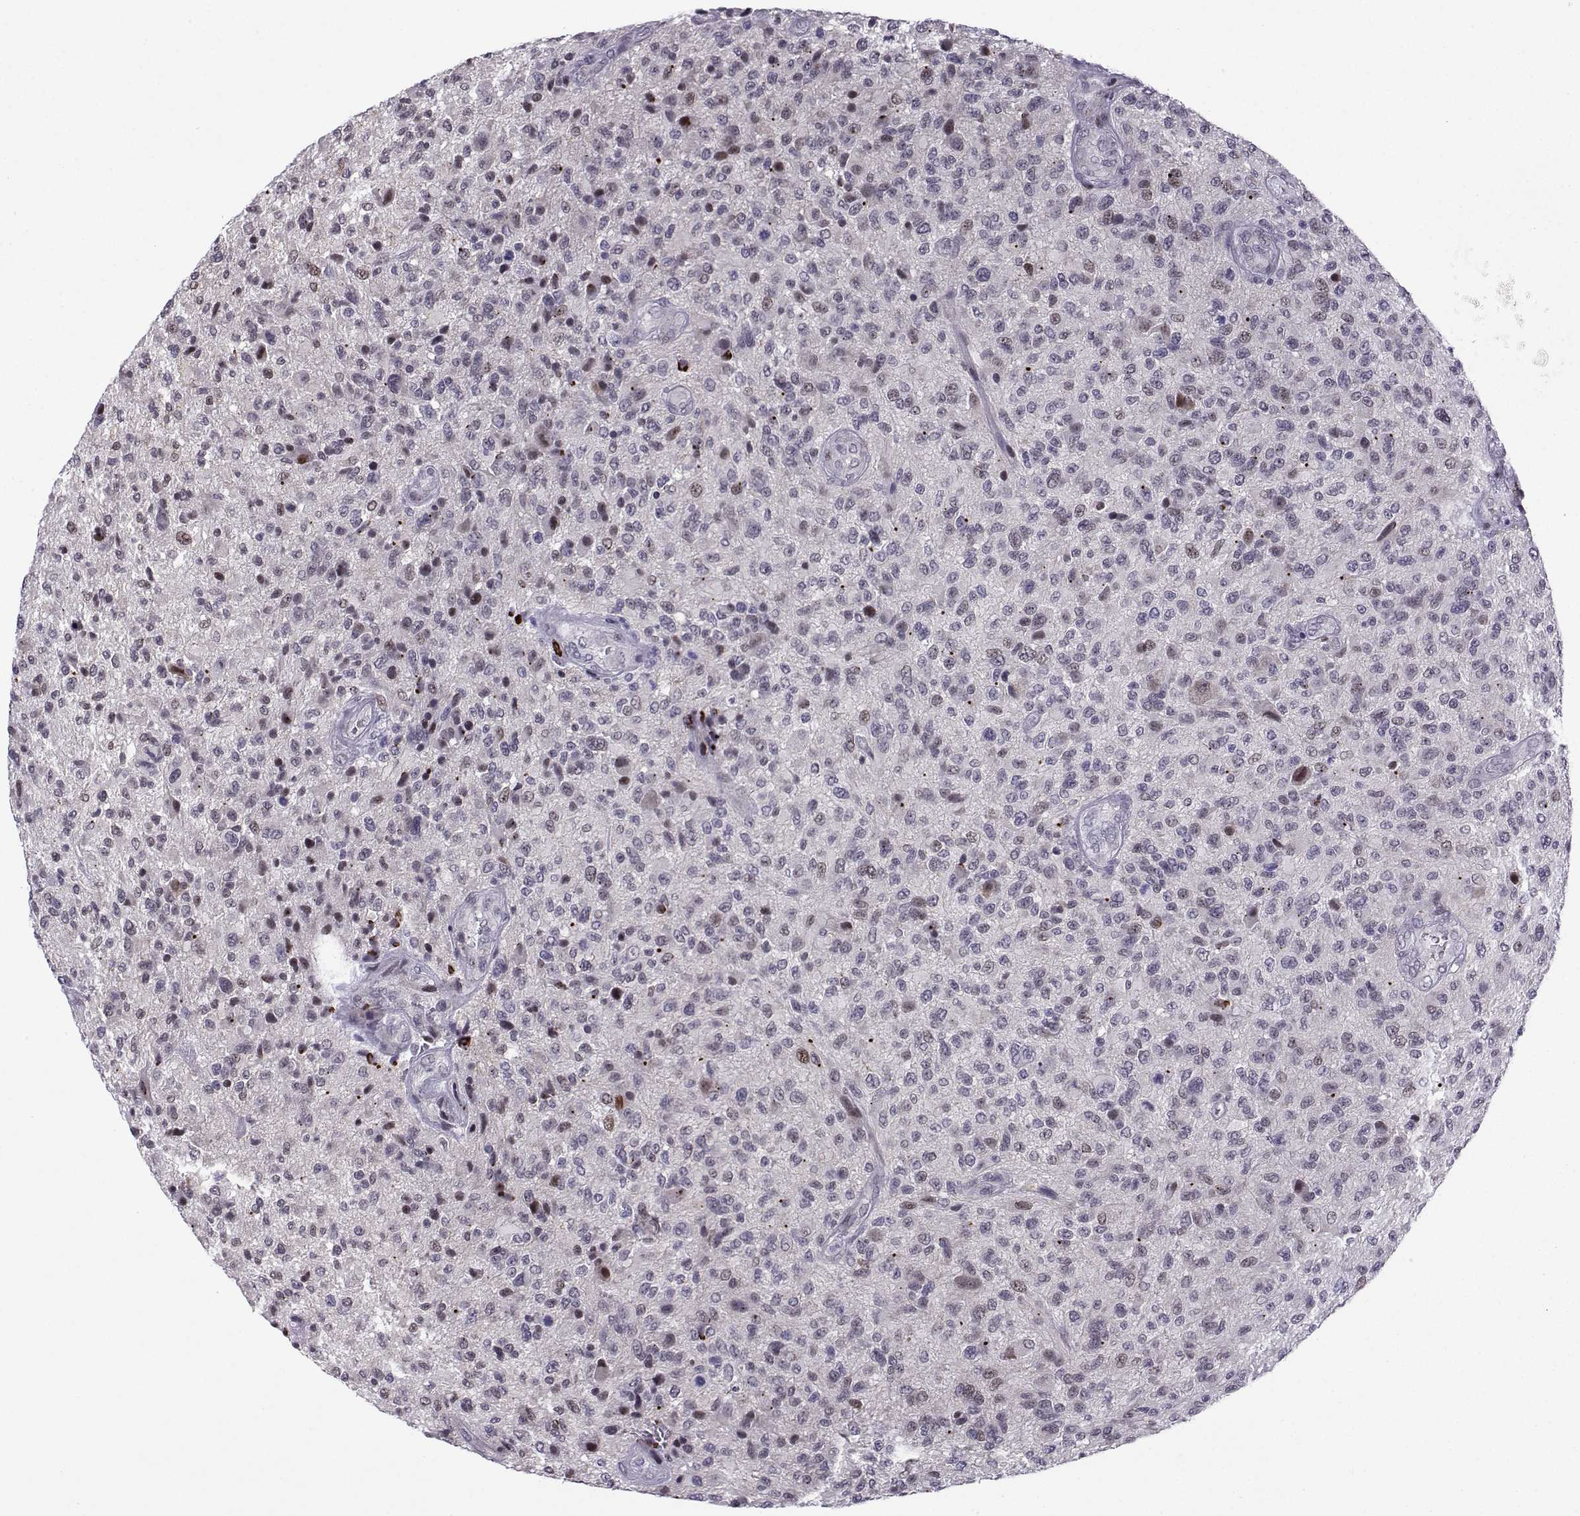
{"staining": {"intensity": "negative", "quantity": "none", "location": "none"}, "tissue": "glioma", "cell_type": "Tumor cells", "image_type": "cancer", "snomed": [{"axis": "morphology", "description": "Glioma, malignant, High grade"}, {"axis": "topography", "description": "Brain"}], "caption": "The histopathology image exhibits no significant expression in tumor cells of high-grade glioma (malignant).", "gene": "FGF3", "patient": {"sex": "male", "age": 47}}